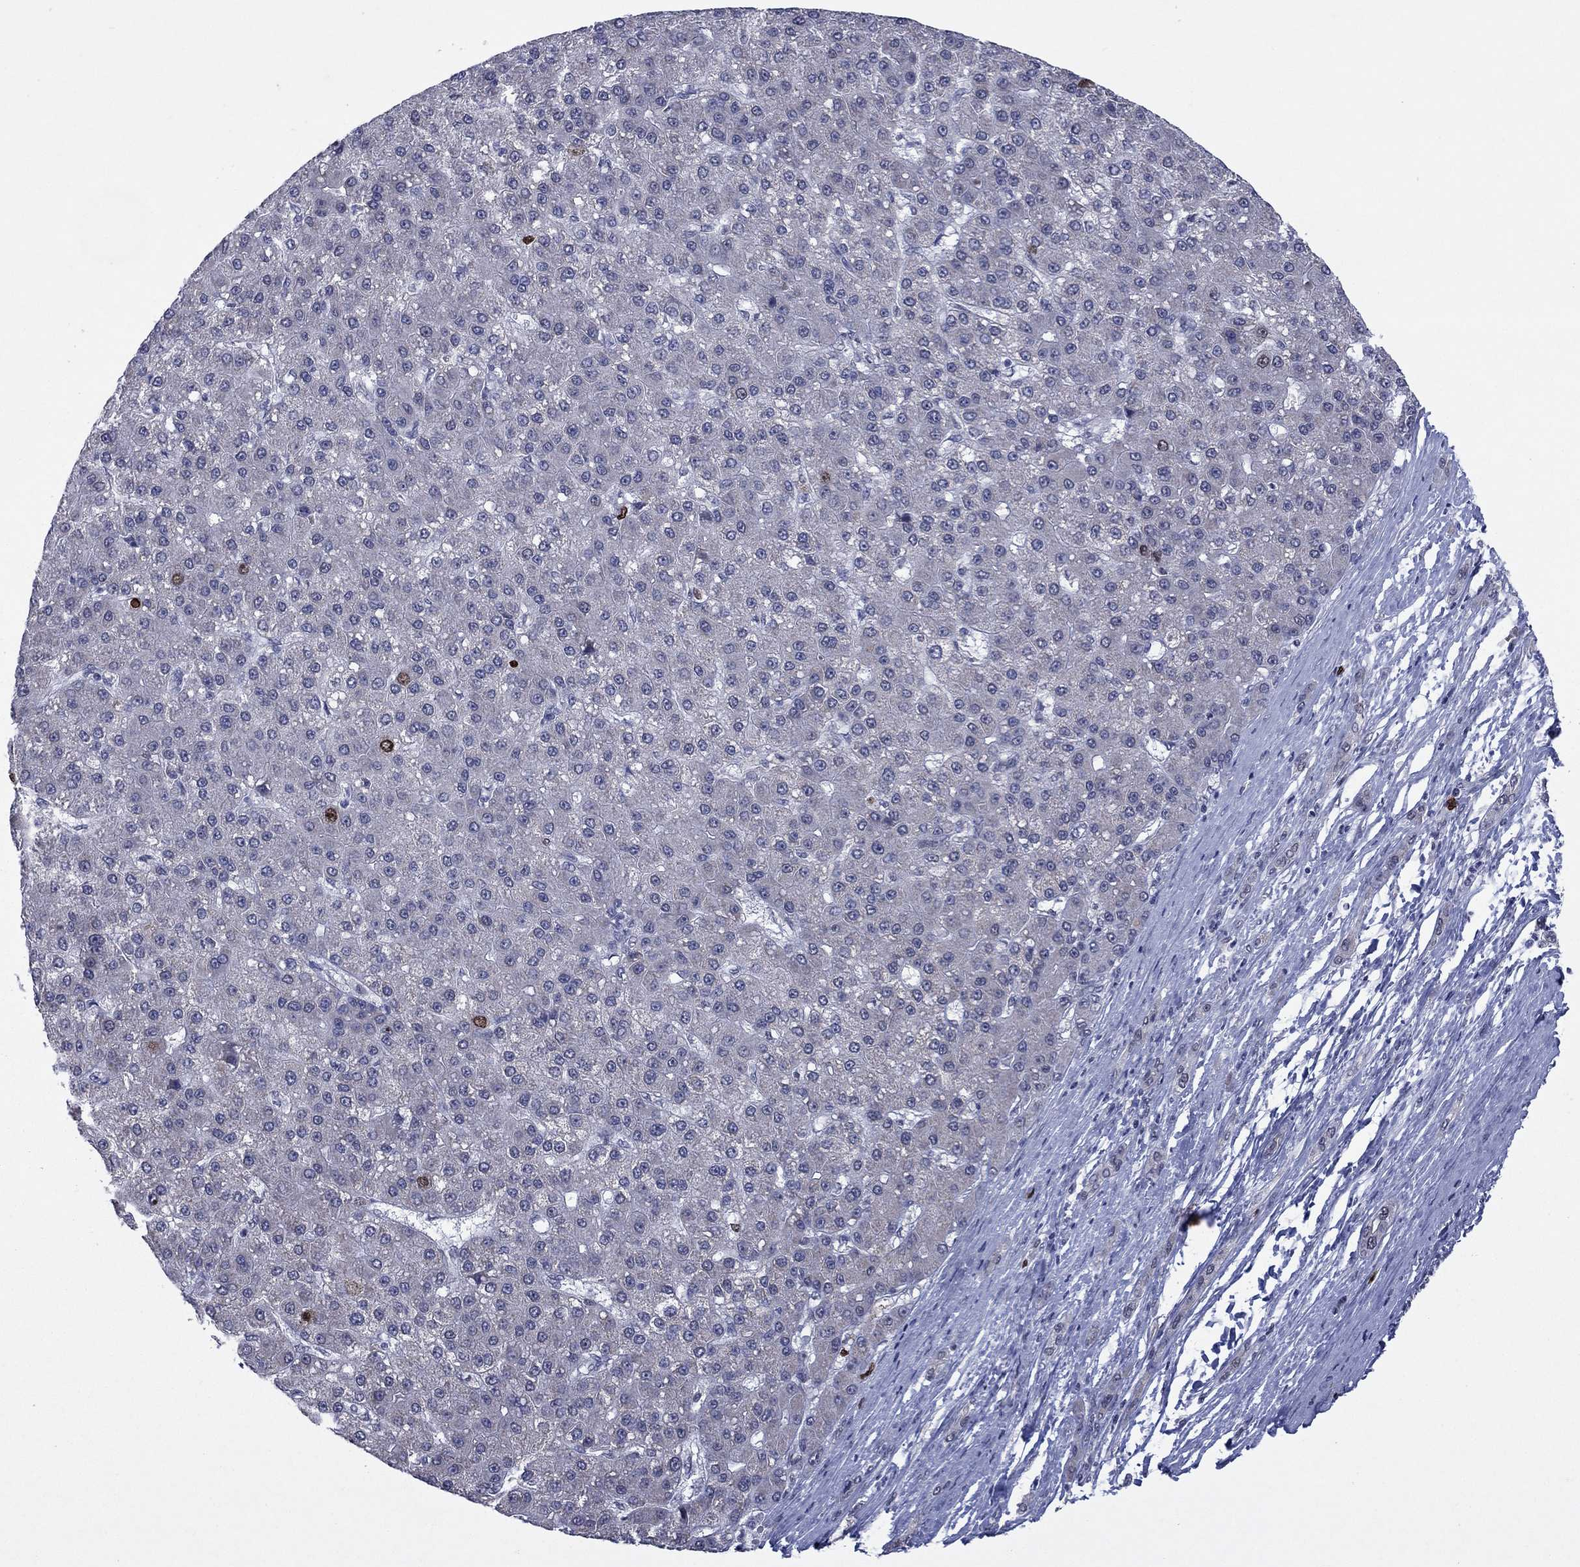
{"staining": {"intensity": "strong", "quantity": "<25%", "location": "nuclear"}, "tissue": "liver cancer", "cell_type": "Tumor cells", "image_type": "cancer", "snomed": [{"axis": "morphology", "description": "Carcinoma, Hepatocellular, NOS"}, {"axis": "topography", "description": "Liver"}], "caption": "Immunohistochemical staining of liver hepatocellular carcinoma demonstrates medium levels of strong nuclear protein staining in approximately <25% of tumor cells.", "gene": "CDCA5", "patient": {"sex": "male", "age": 67}}